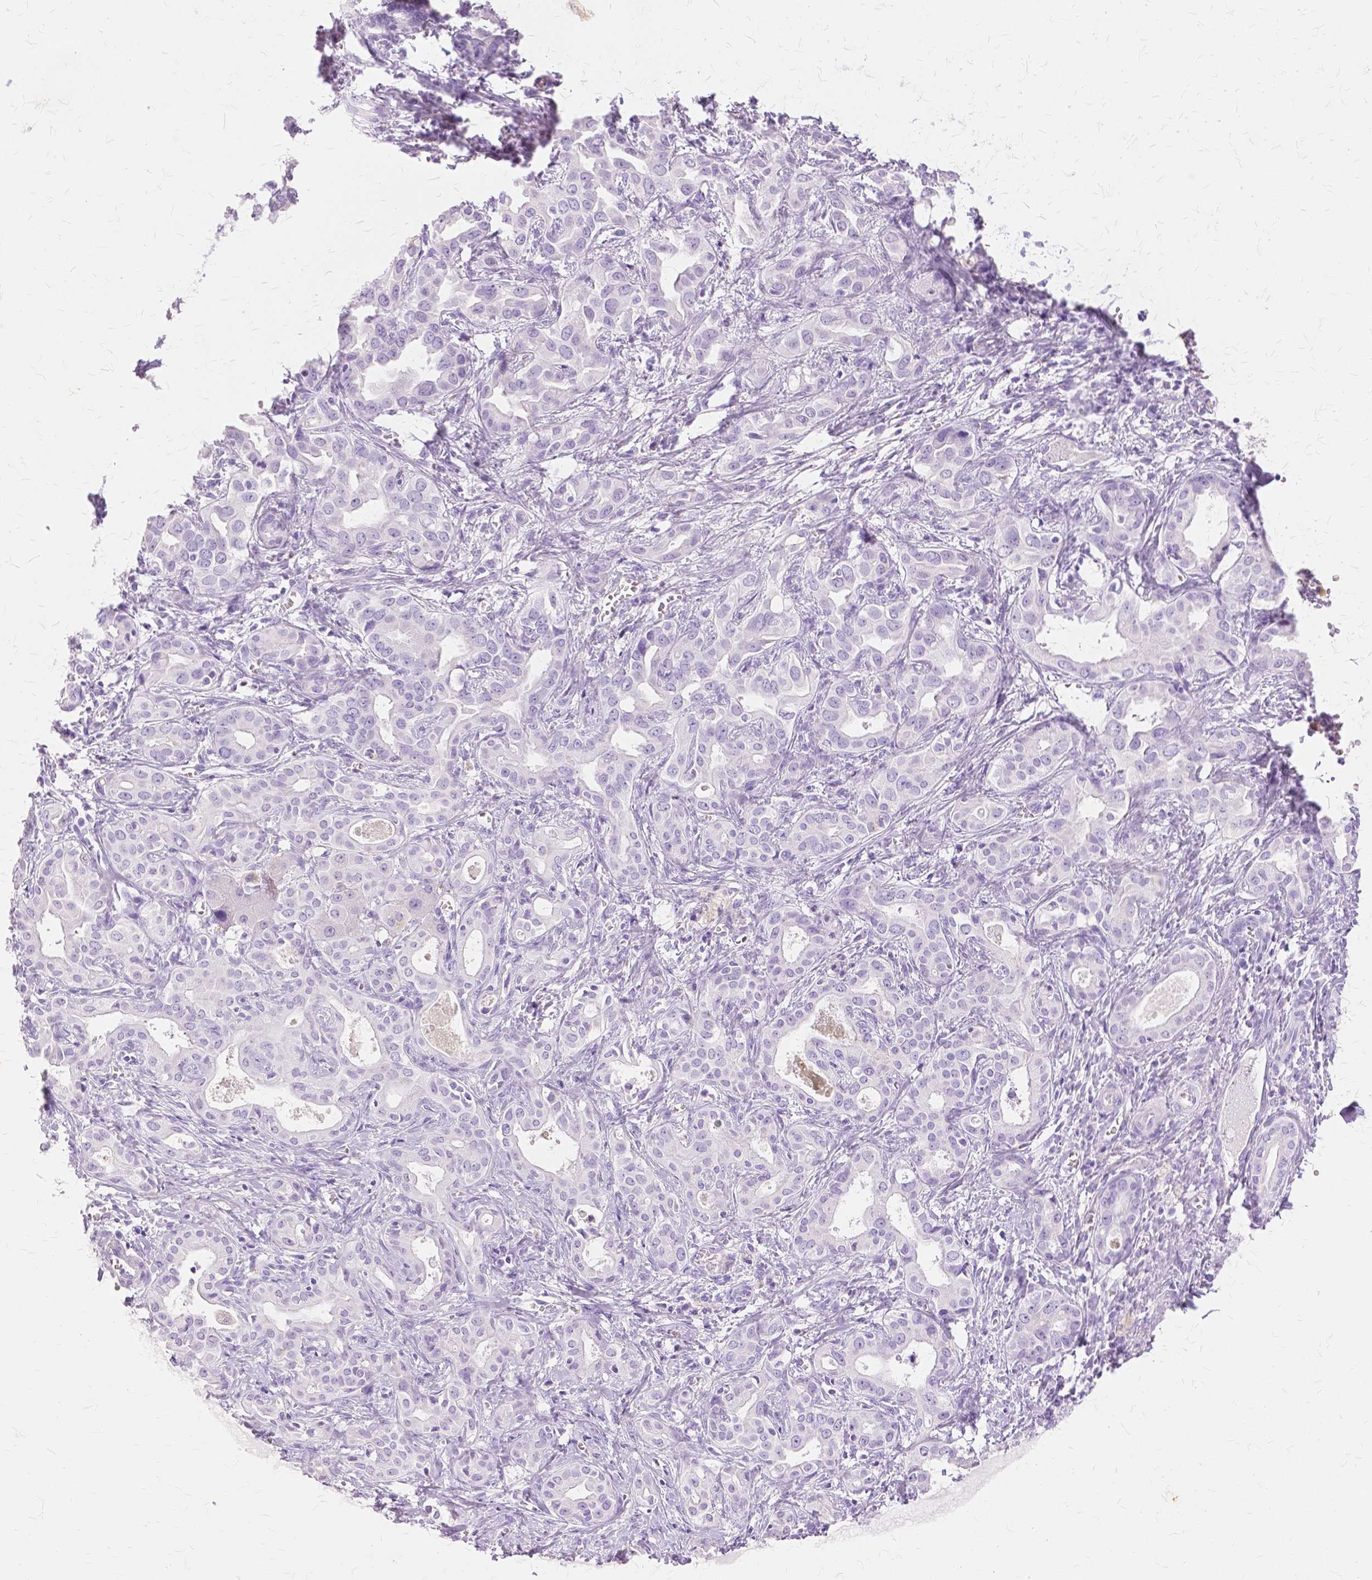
{"staining": {"intensity": "negative", "quantity": "none", "location": "none"}, "tissue": "liver cancer", "cell_type": "Tumor cells", "image_type": "cancer", "snomed": [{"axis": "morphology", "description": "Cholangiocarcinoma"}, {"axis": "topography", "description": "Liver"}], "caption": "A high-resolution micrograph shows IHC staining of cholangiocarcinoma (liver), which displays no significant expression in tumor cells.", "gene": "TGM1", "patient": {"sex": "female", "age": 65}}